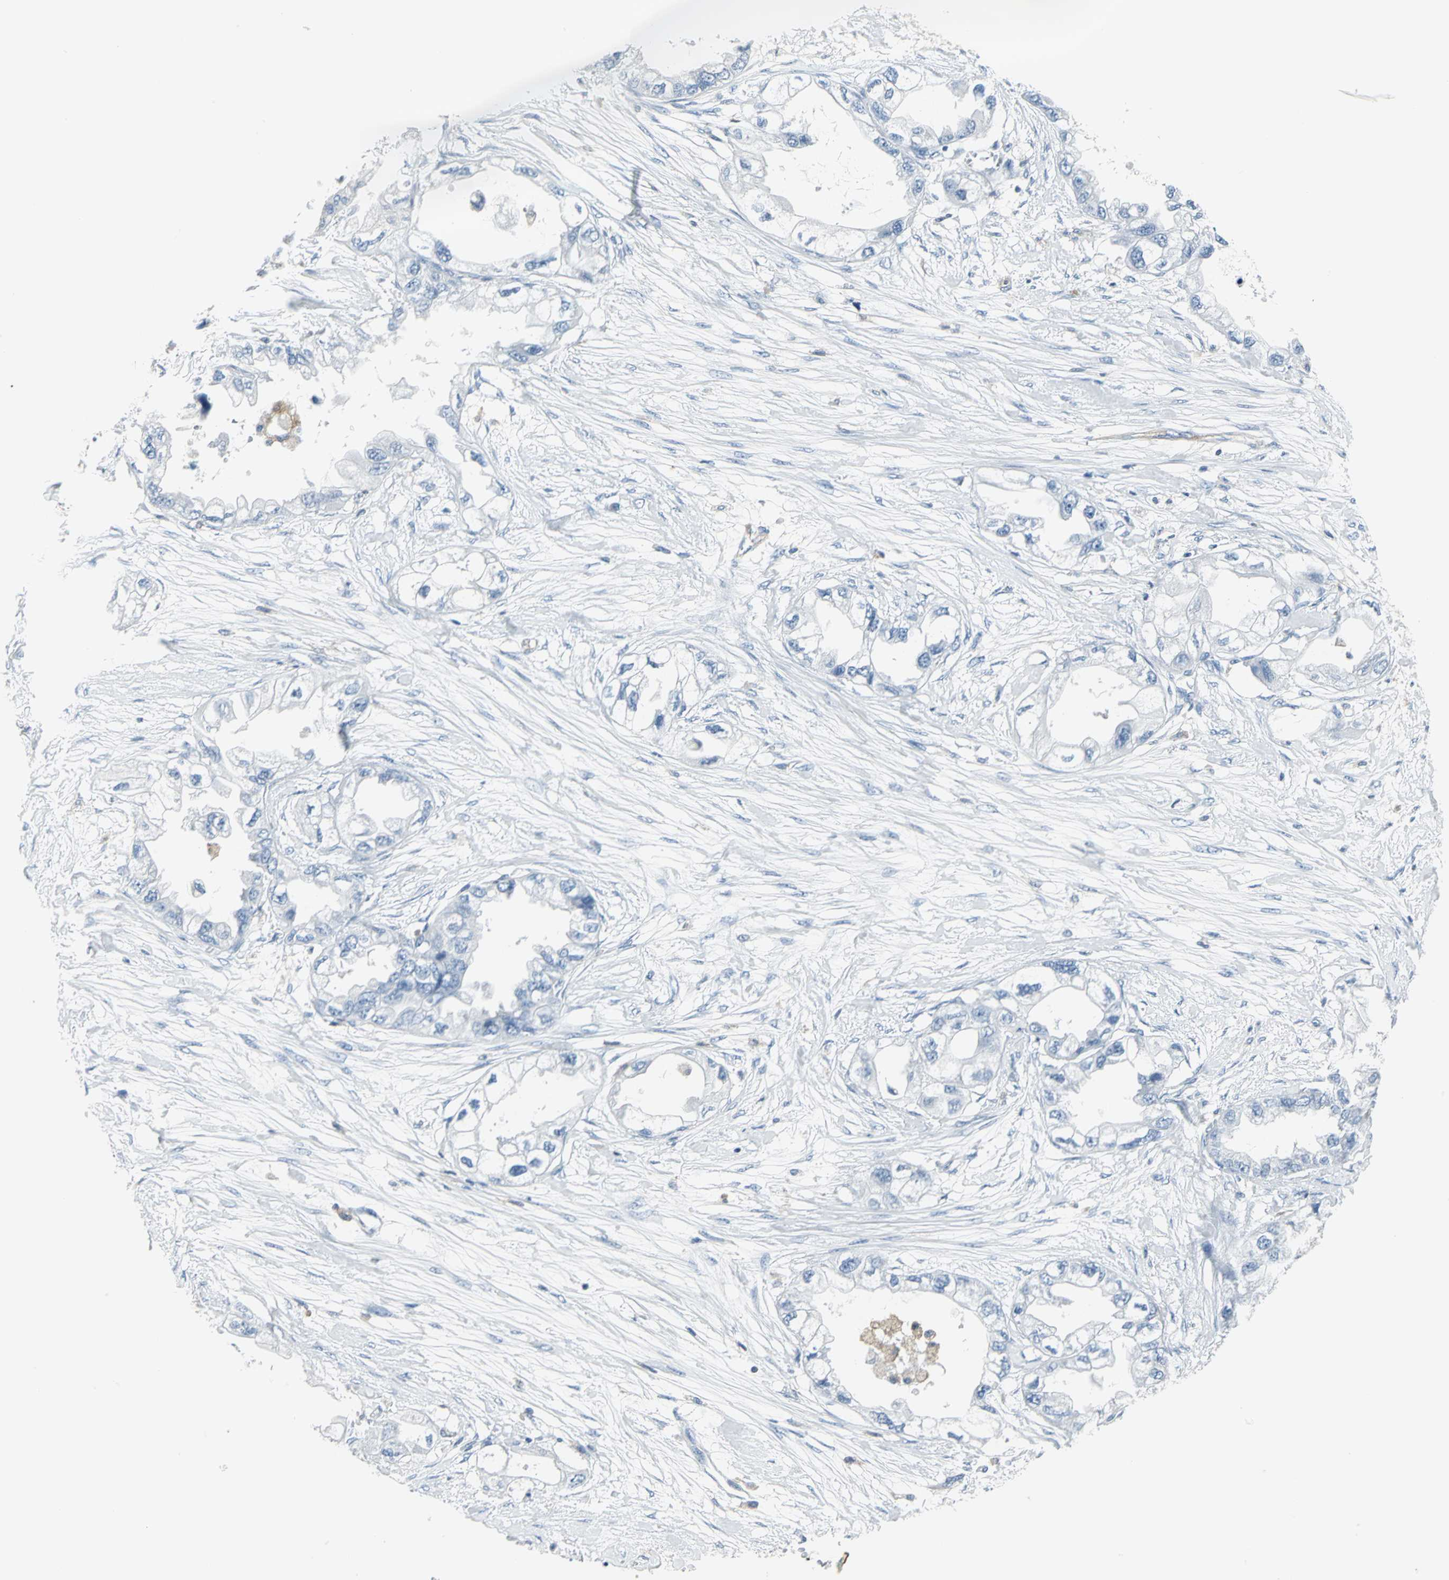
{"staining": {"intensity": "negative", "quantity": "none", "location": "none"}, "tissue": "endometrial cancer", "cell_type": "Tumor cells", "image_type": "cancer", "snomed": [{"axis": "morphology", "description": "Adenocarcinoma, NOS"}, {"axis": "topography", "description": "Endometrium"}], "caption": "This is an IHC histopathology image of endometrial adenocarcinoma. There is no expression in tumor cells.", "gene": "IQGAP2", "patient": {"sex": "female", "age": 67}}